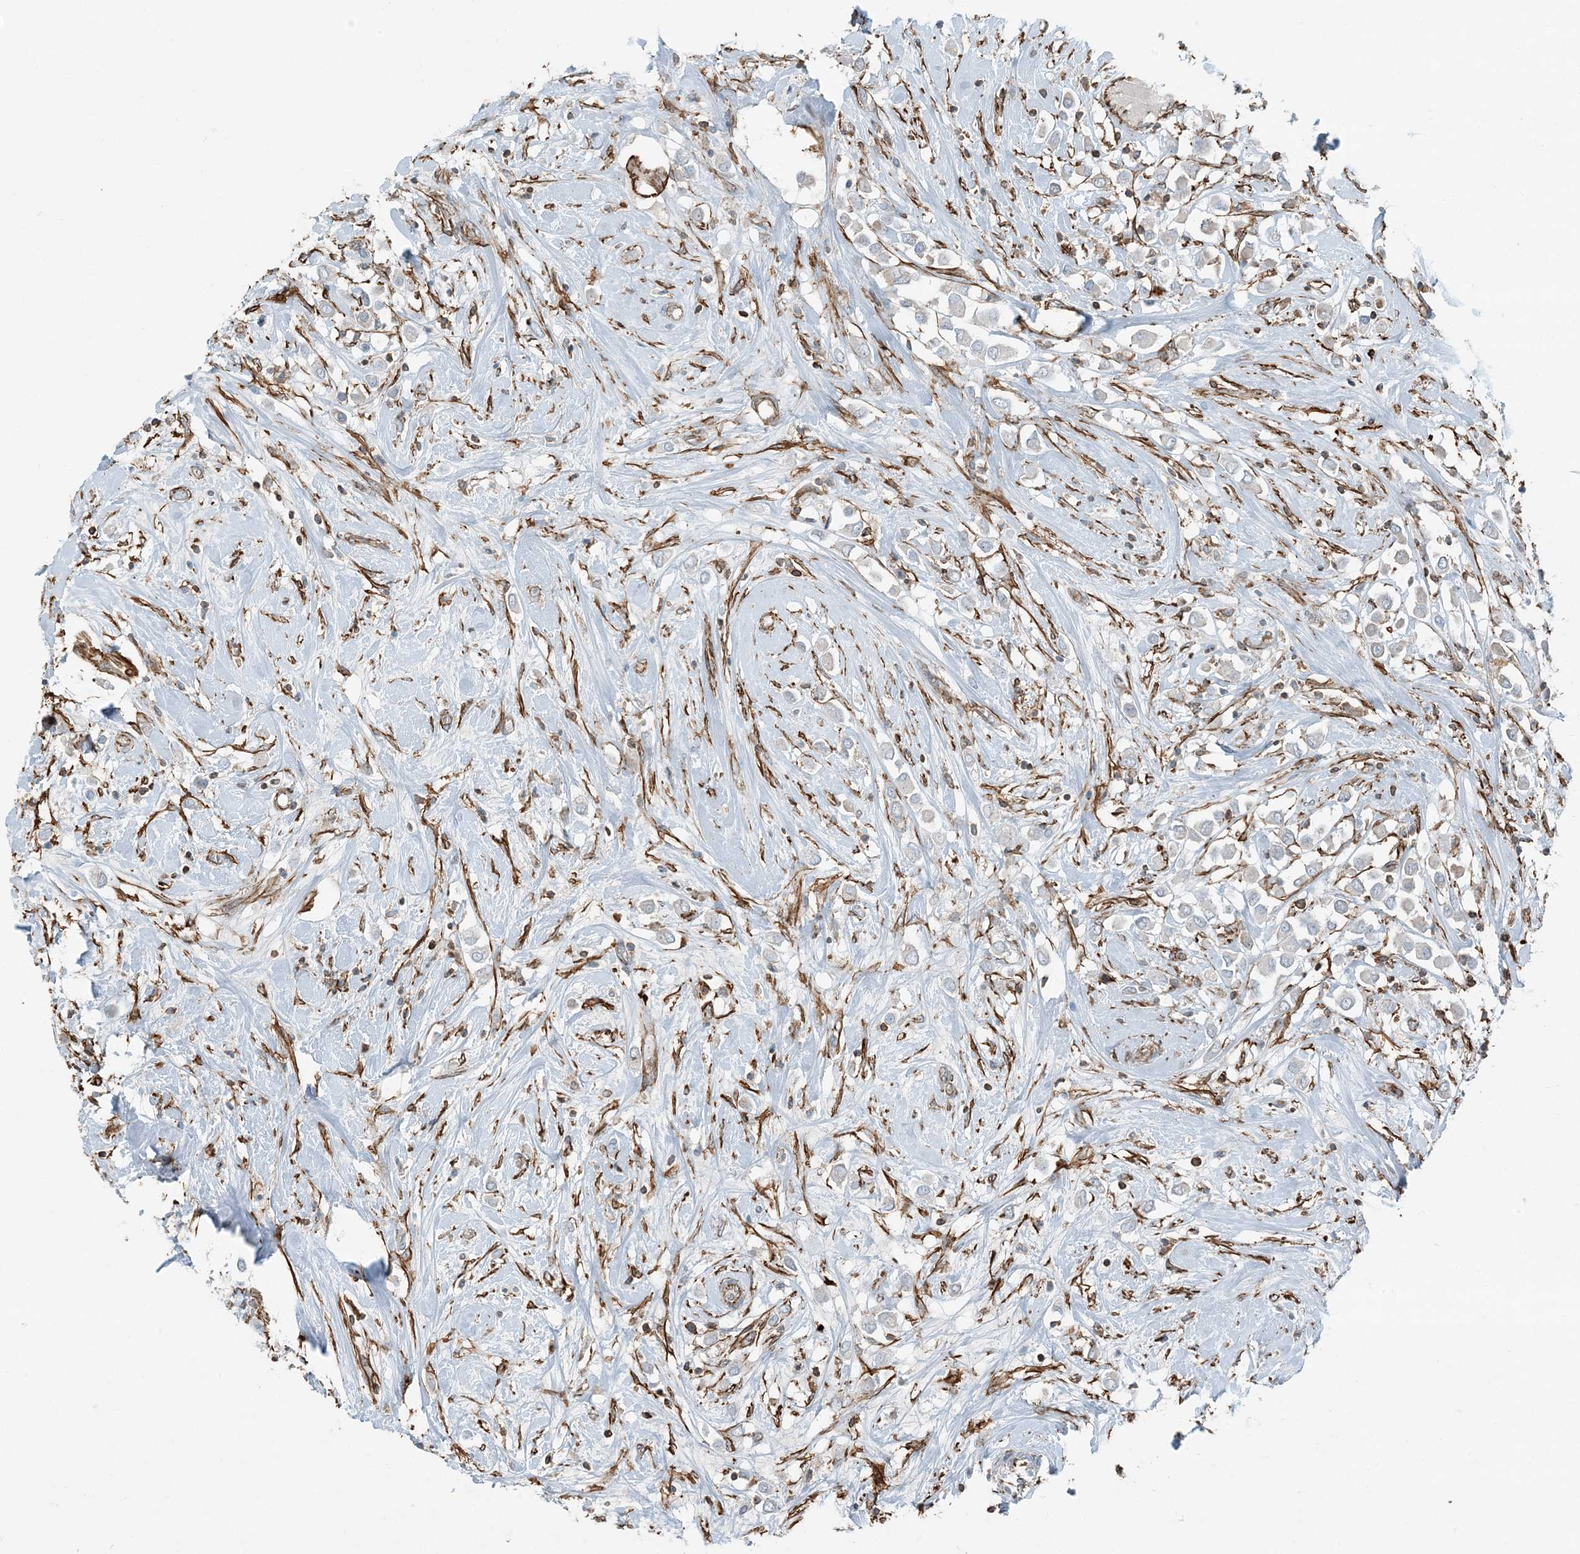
{"staining": {"intensity": "negative", "quantity": "none", "location": "none"}, "tissue": "breast cancer", "cell_type": "Tumor cells", "image_type": "cancer", "snomed": [{"axis": "morphology", "description": "Duct carcinoma"}, {"axis": "topography", "description": "Breast"}], "caption": "The histopathology image reveals no staining of tumor cells in breast cancer. (Brightfield microscopy of DAB immunohistochemistry at high magnification).", "gene": "APOBEC3C", "patient": {"sex": "female", "age": 61}}